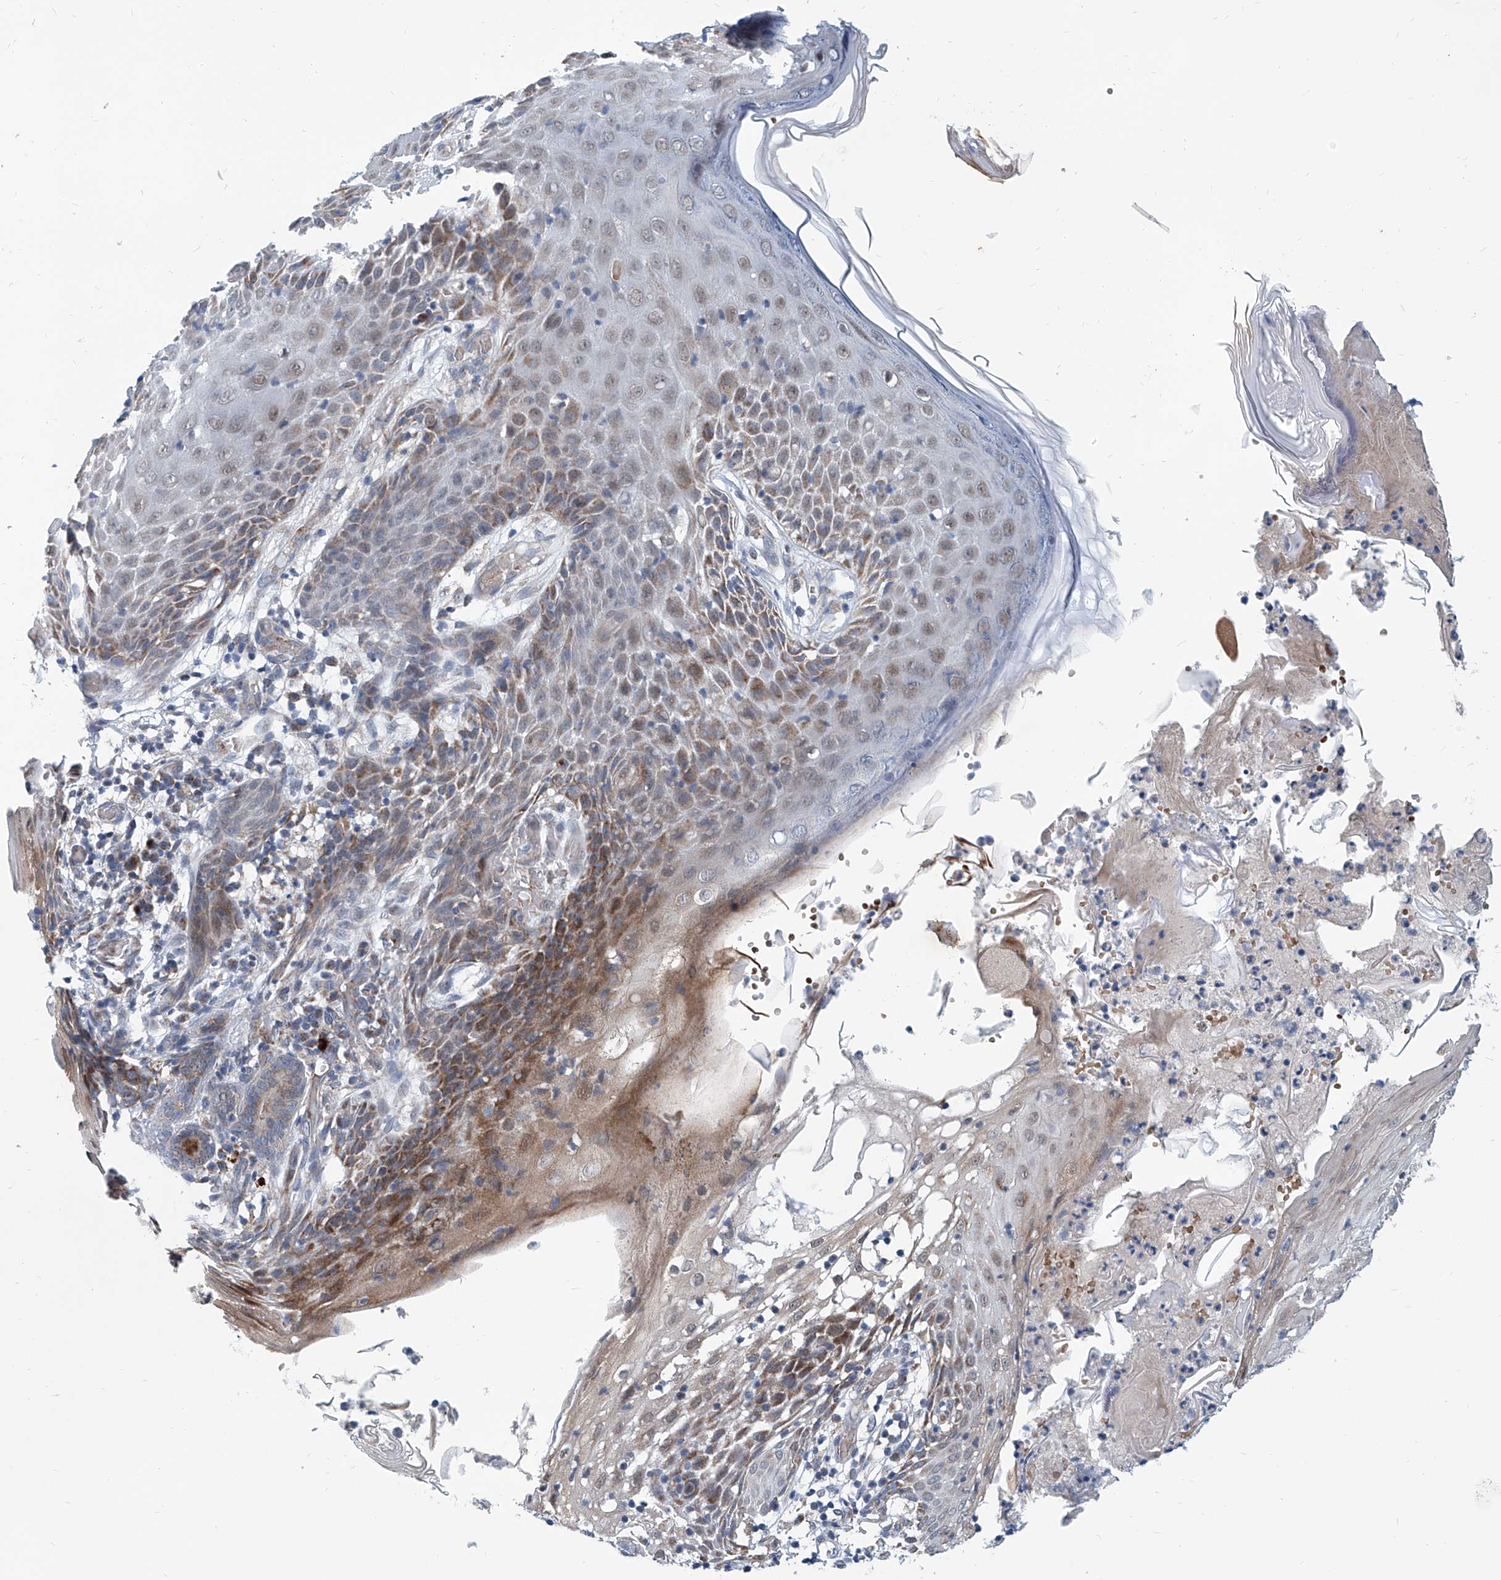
{"staining": {"intensity": "moderate", "quantity": "25%-75%", "location": "cytoplasmic/membranous"}, "tissue": "skin cancer", "cell_type": "Tumor cells", "image_type": "cancer", "snomed": [{"axis": "morphology", "description": "Squamous cell carcinoma, NOS"}, {"axis": "topography", "description": "Skin"}], "caption": "Skin cancer was stained to show a protein in brown. There is medium levels of moderate cytoplasmic/membranous expression in about 25%-75% of tumor cells.", "gene": "USP48", "patient": {"sex": "female", "age": 88}}